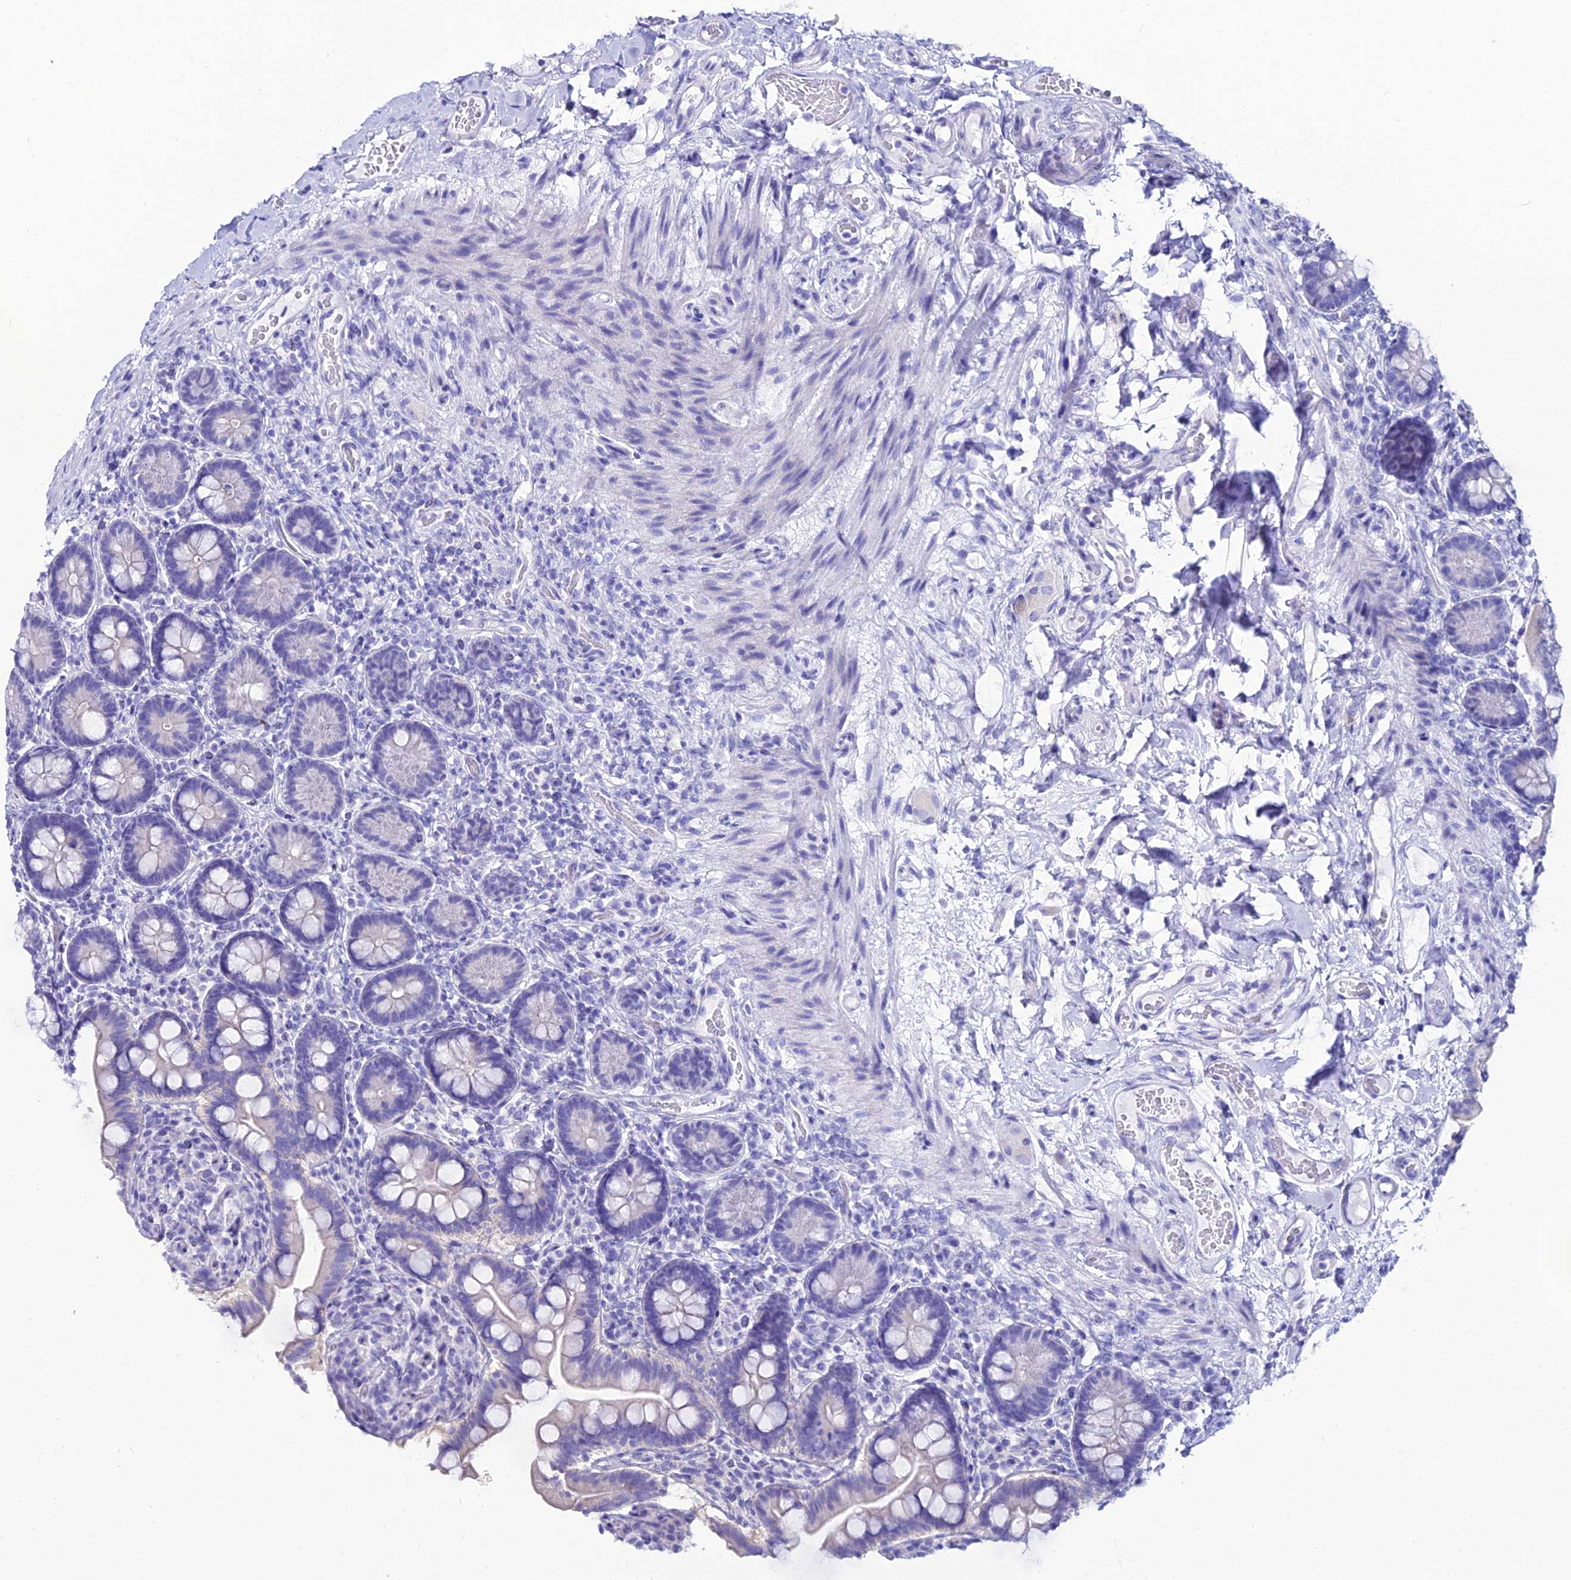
{"staining": {"intensity": "negative", "quantity": "none", "location": "none"}, "tissue": "small intestine", "cell_type": "Glandular cells", "image_type": "normal", "snomed": [{"axis": "morphology", "description": "Normal tissue, NOS"}, {"axis": "topography", "description": "Small intestine"}], "caption": "The micrograph reveals no staining of glandular cells in unremarkable small intestine.", "gene": "OR4D5", "patient": {"sex": "female", "age": 64}}